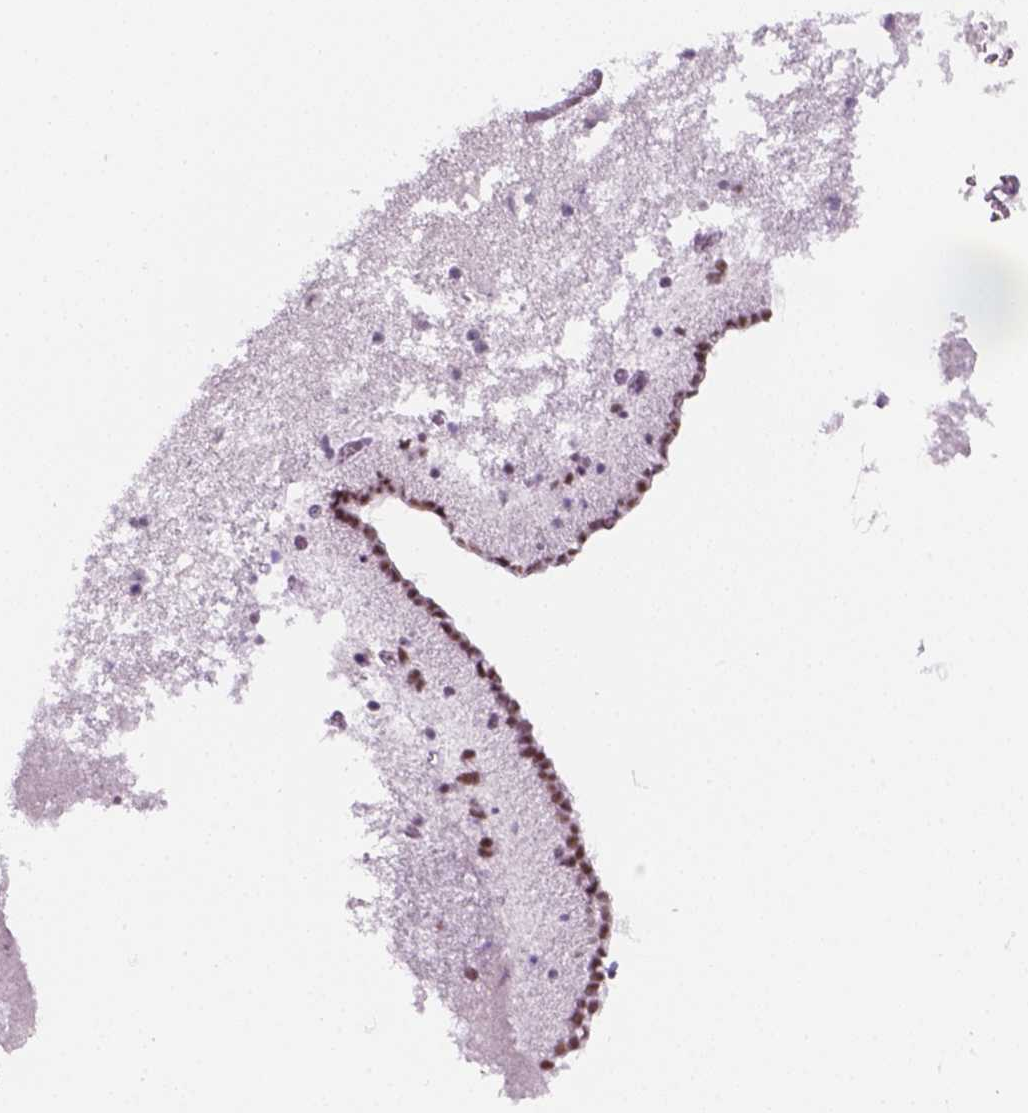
{"staining": {"intensity": "moderate", "quantity": "25%-75%", "location": "nuclear"}, "tissue": "caudate", "cell_type": "Glial cells", "image_type": "normal", "snomed": [{"axis": "morphology", "description": "Normal tissue, NOS"}, {"axis": "topography", "description": "Lateral ventricle wall"}], "caption": "High-power microscopy captured an immunohistochemistry micrograph of unremarkable caudate, revealing moderate nuclear staining in about 25%-75% of glial cells.", "gene": "ZNF865", "patient": {"sex": "female", "age": 42}}